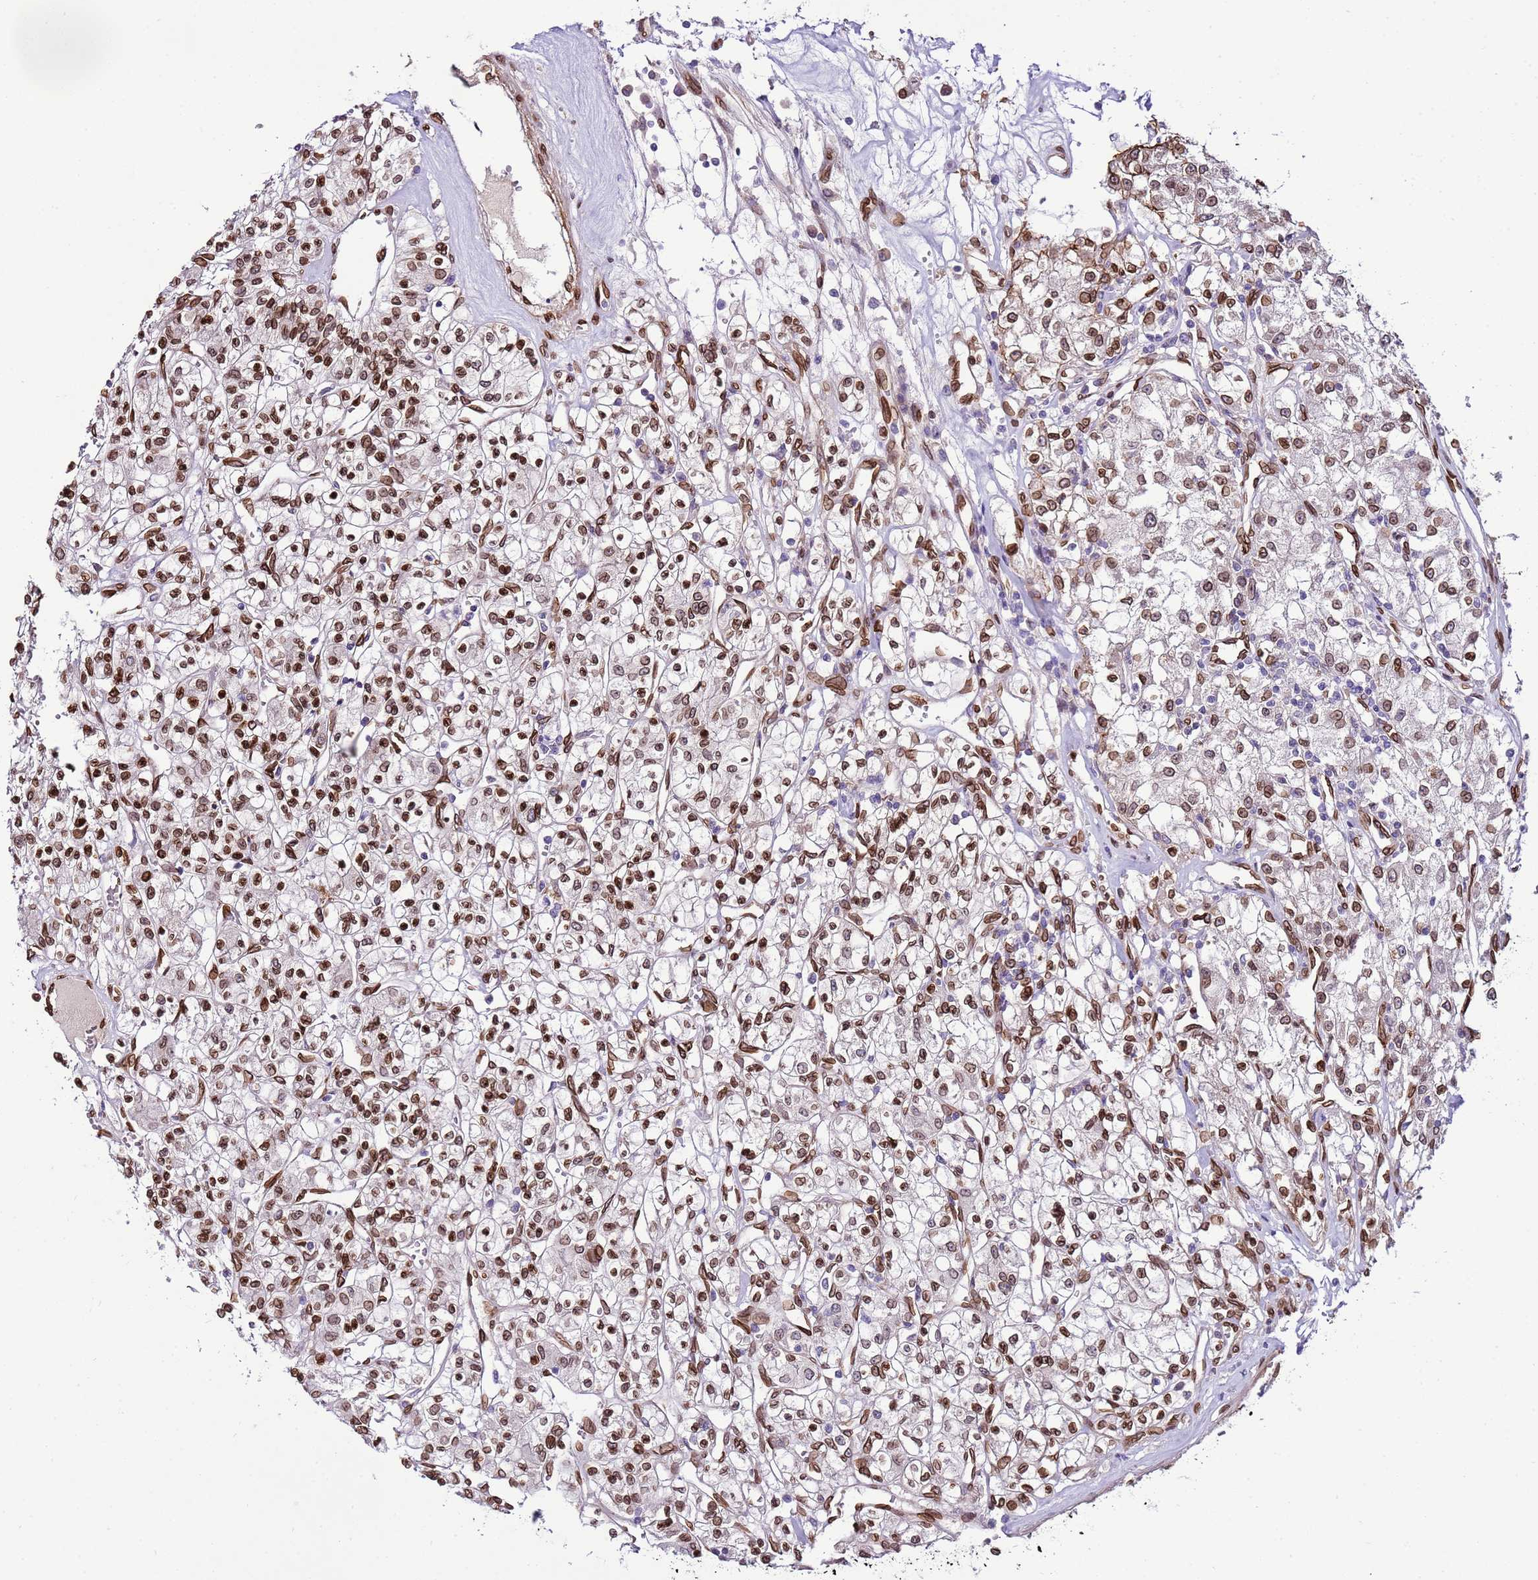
{"staining": {"intensity": "strong", "quantity": ">75%", "location": "cytoplasmic/membranous,nuclear"}, "tissue": "renal cancer", "cell_type": "Tumor cells", "image_type": "cancer", "snomed": [{"axis": "morphology", "description": "Adenocarcinoma, NOS"}, {"axis": "topography", "description": "Kidney"}], "caption": "A brown stain highlights strong cytoplasmic/membranous and nuclear expression of a protein in renal cancer tumor cells.", "gene": "TMEM47", "patient": {"sex": "female", "age": 59}}